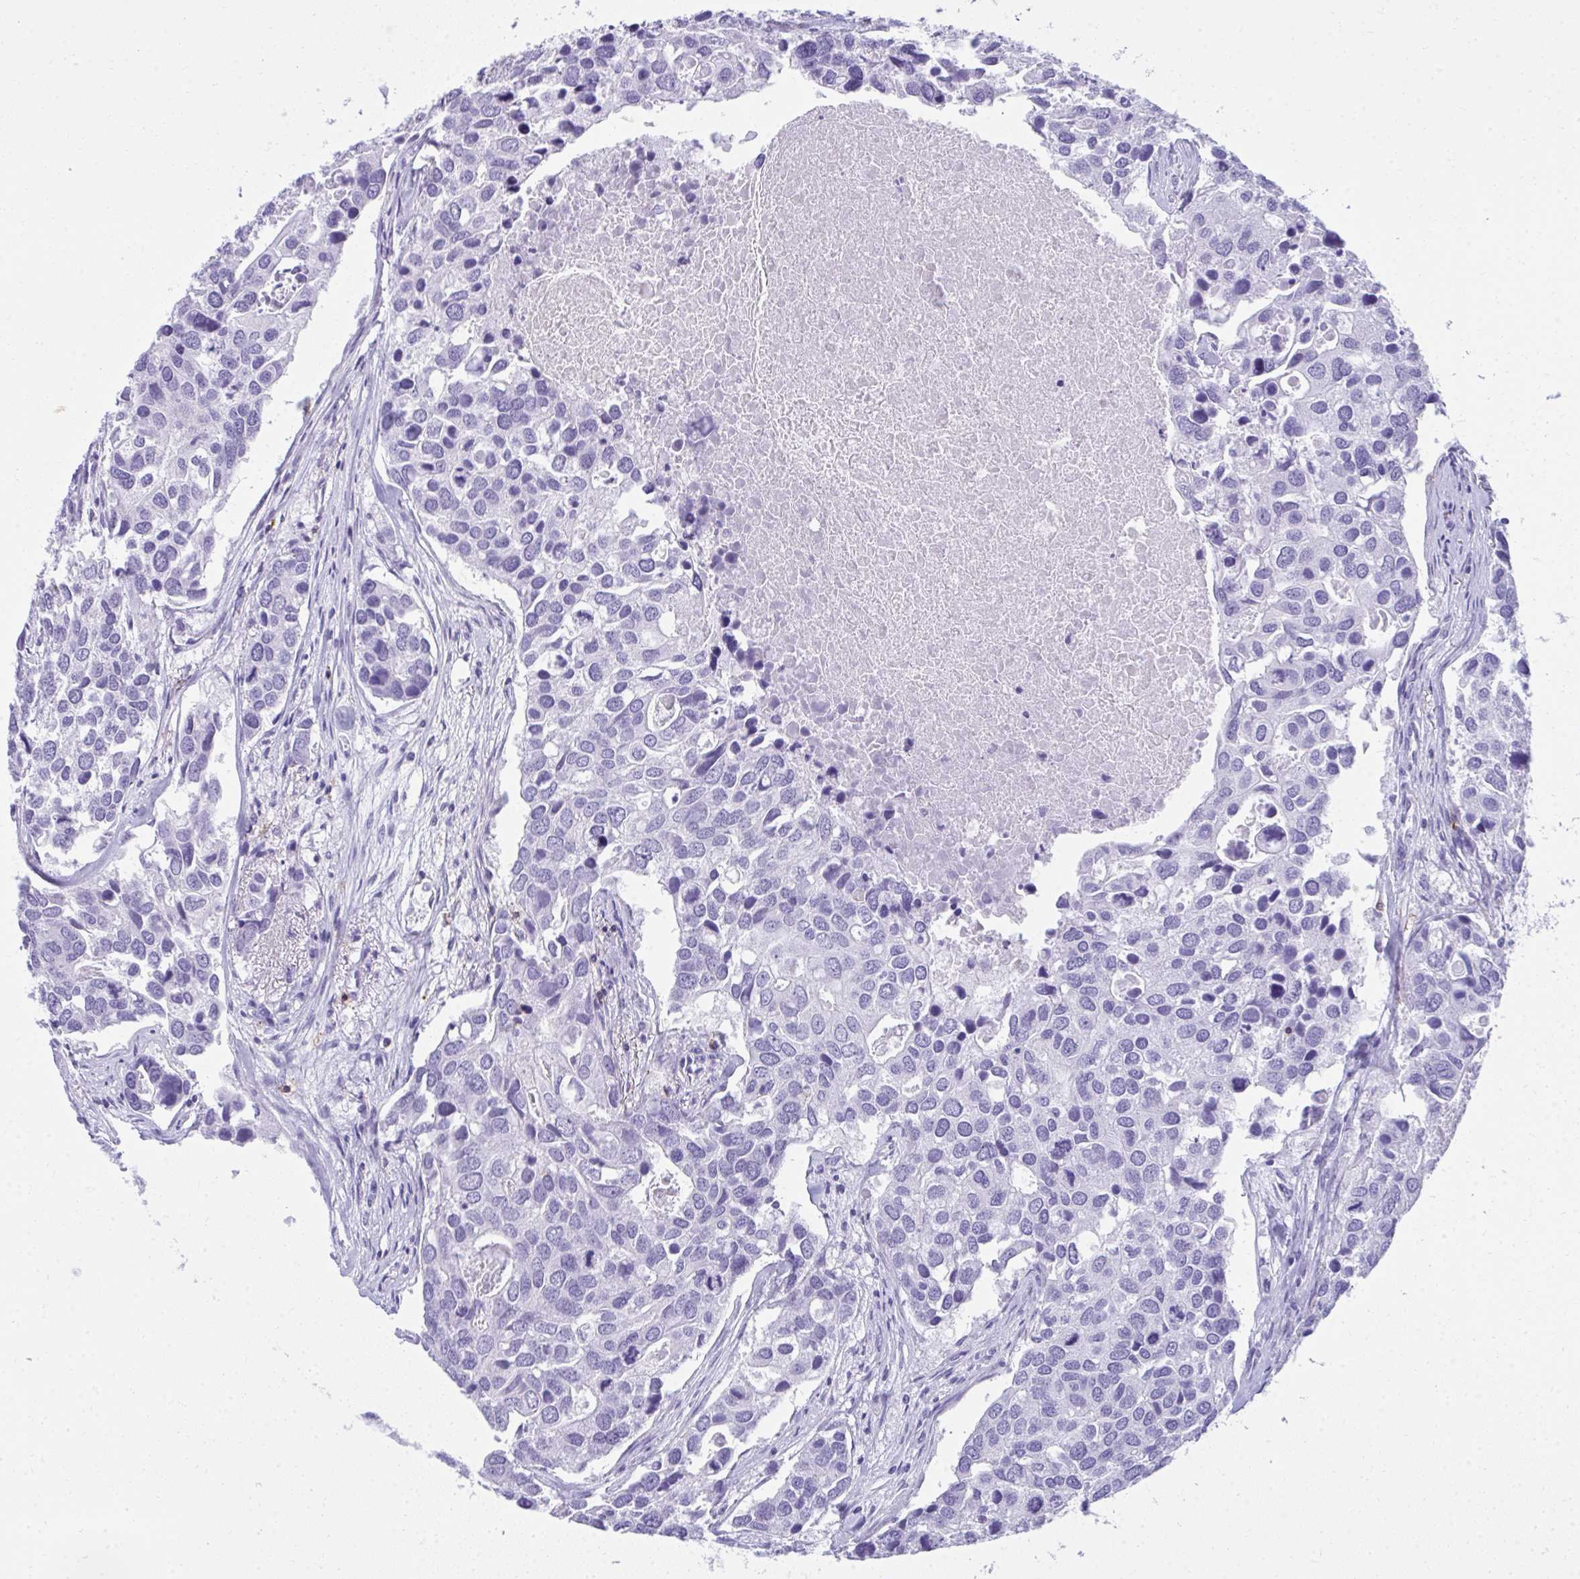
{"staining": {"intensity": "negative", "quantity": "none", "location": "none"}, "tissue": "breast cancer", "cell_type": "Tumor cells", "image_type": "cancer", "snomed": [{"axis": "morphology", "description": "Duct carcinoma"}, {"axis": "topography", "description": "Breast"}], "caption": "Immunohistochemical staining of human breast cancer (invasive ductal carcinoma) exhibits no significant positivity in tumor cells.", "gene": "SPN", "patient": {"sex": "female", "age": 83}}